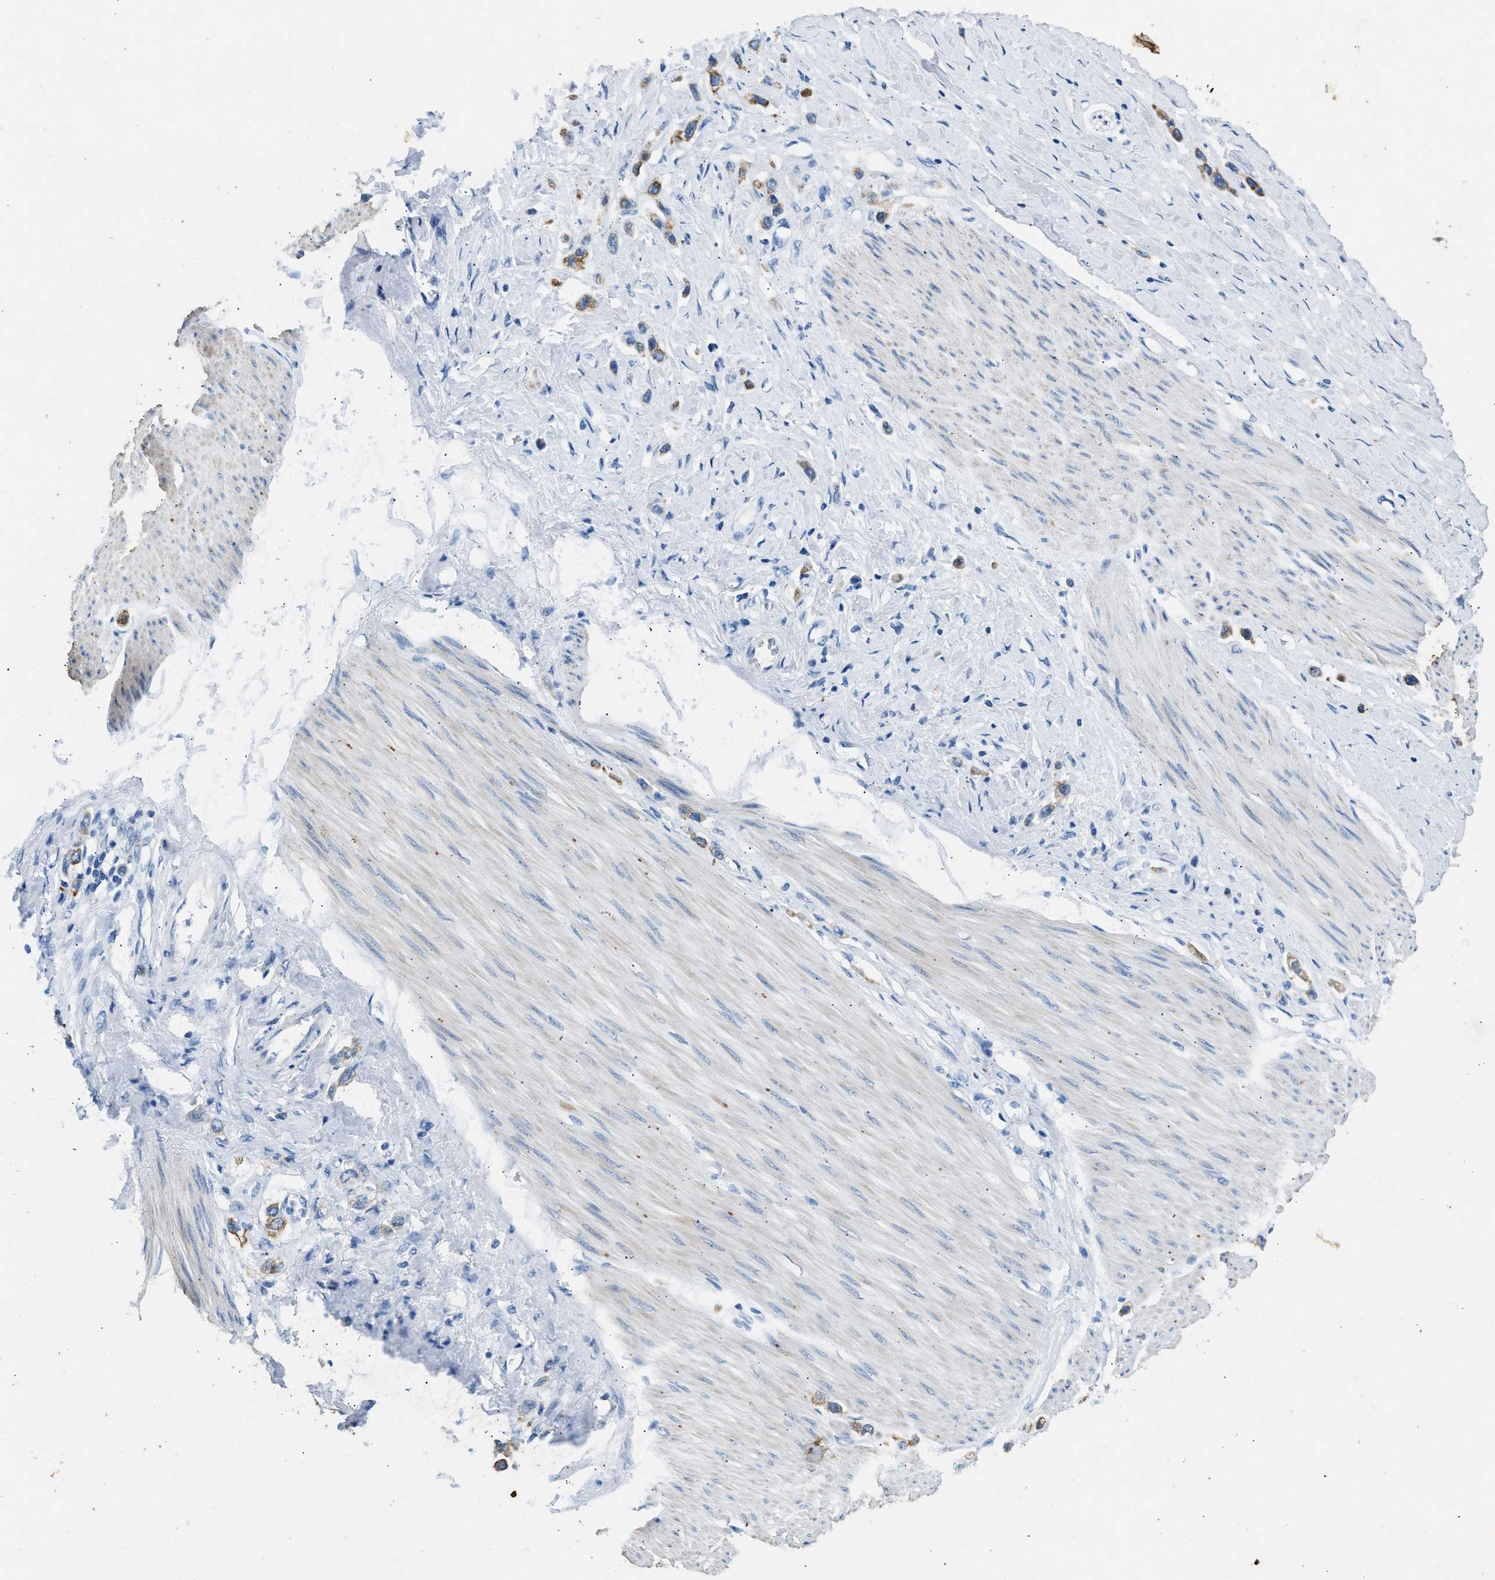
{"staining": {"intensity": "moderate", "quantity": ">75%", "location": "cytoplasmic/membranous"}, "tissue": "stomach cancer", "cell_type": "Tumor cells", "image_type": "cancer", "snomed": [{"axis": "morphology", "description": "Adenocarcinoma, NOS"}, {"axis": "topography", "description": "Stomach"}], "caption": "There is medium levels of moderate cytoplasmic/membranous positivity in tumor cells of stomach cancer (adenocarcinoma), as demonstrated by immunohistochemical staining (brown color).", "gene": "CFAP20", "patient": {"sex": "female", "age": 65}}